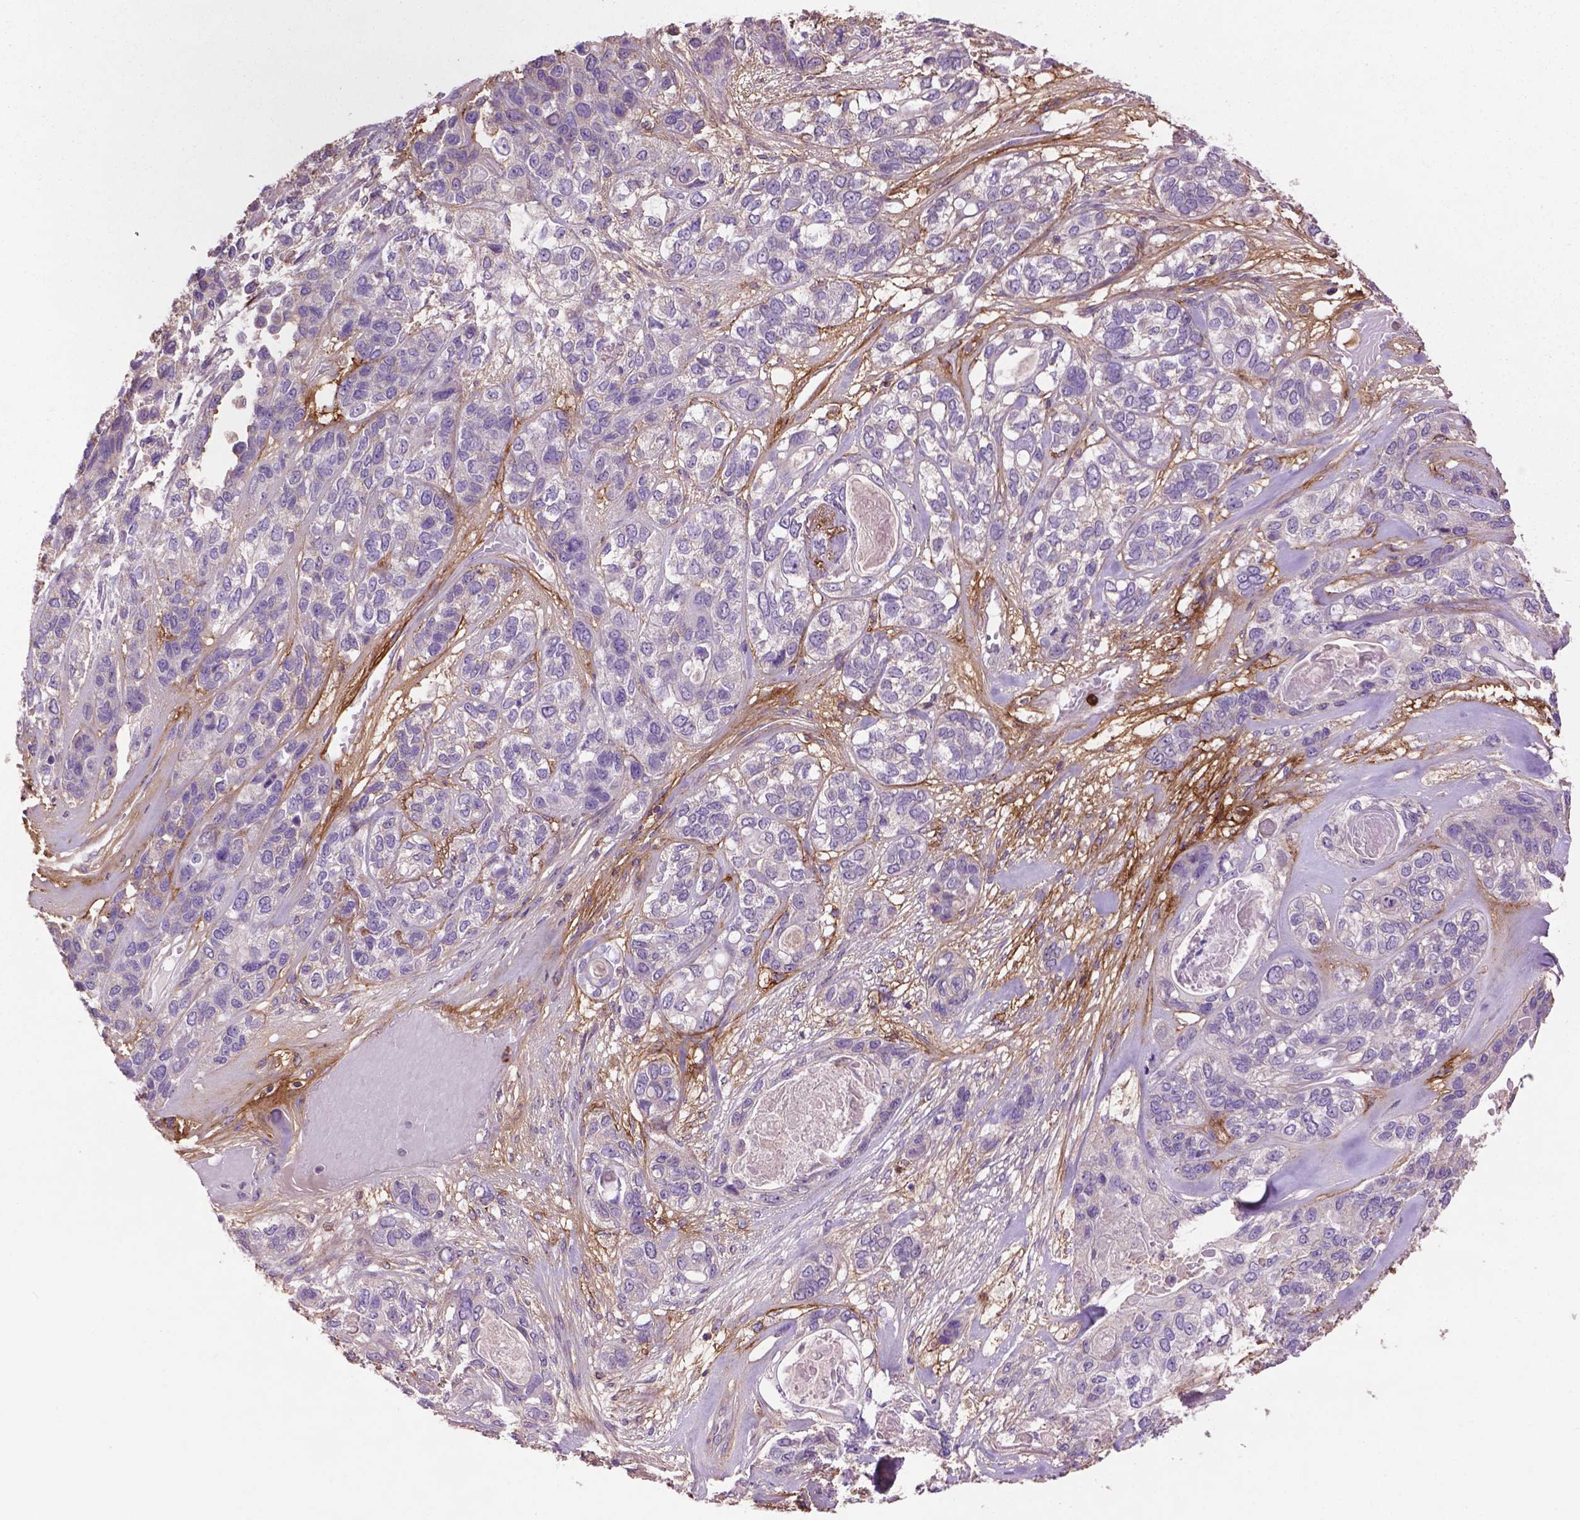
{"staining": {"intensity": "negative", "quantity": "none", "location": "none"}, "tissue": "lung cancer", "cell_type": "Tumor cells", "image_type": "cancer", "snomed": [{"axis": "morphology", "description": "Squamous cell carcinoma, NOS"}, {"axis": "topography", "description": "Lung"}], "caption": "Lung cancer stained for a protein using IHC demonstrates no staining tumor cells.", "gene": "LRRC3C", "patient": {"sex": "female", "age": 70}}